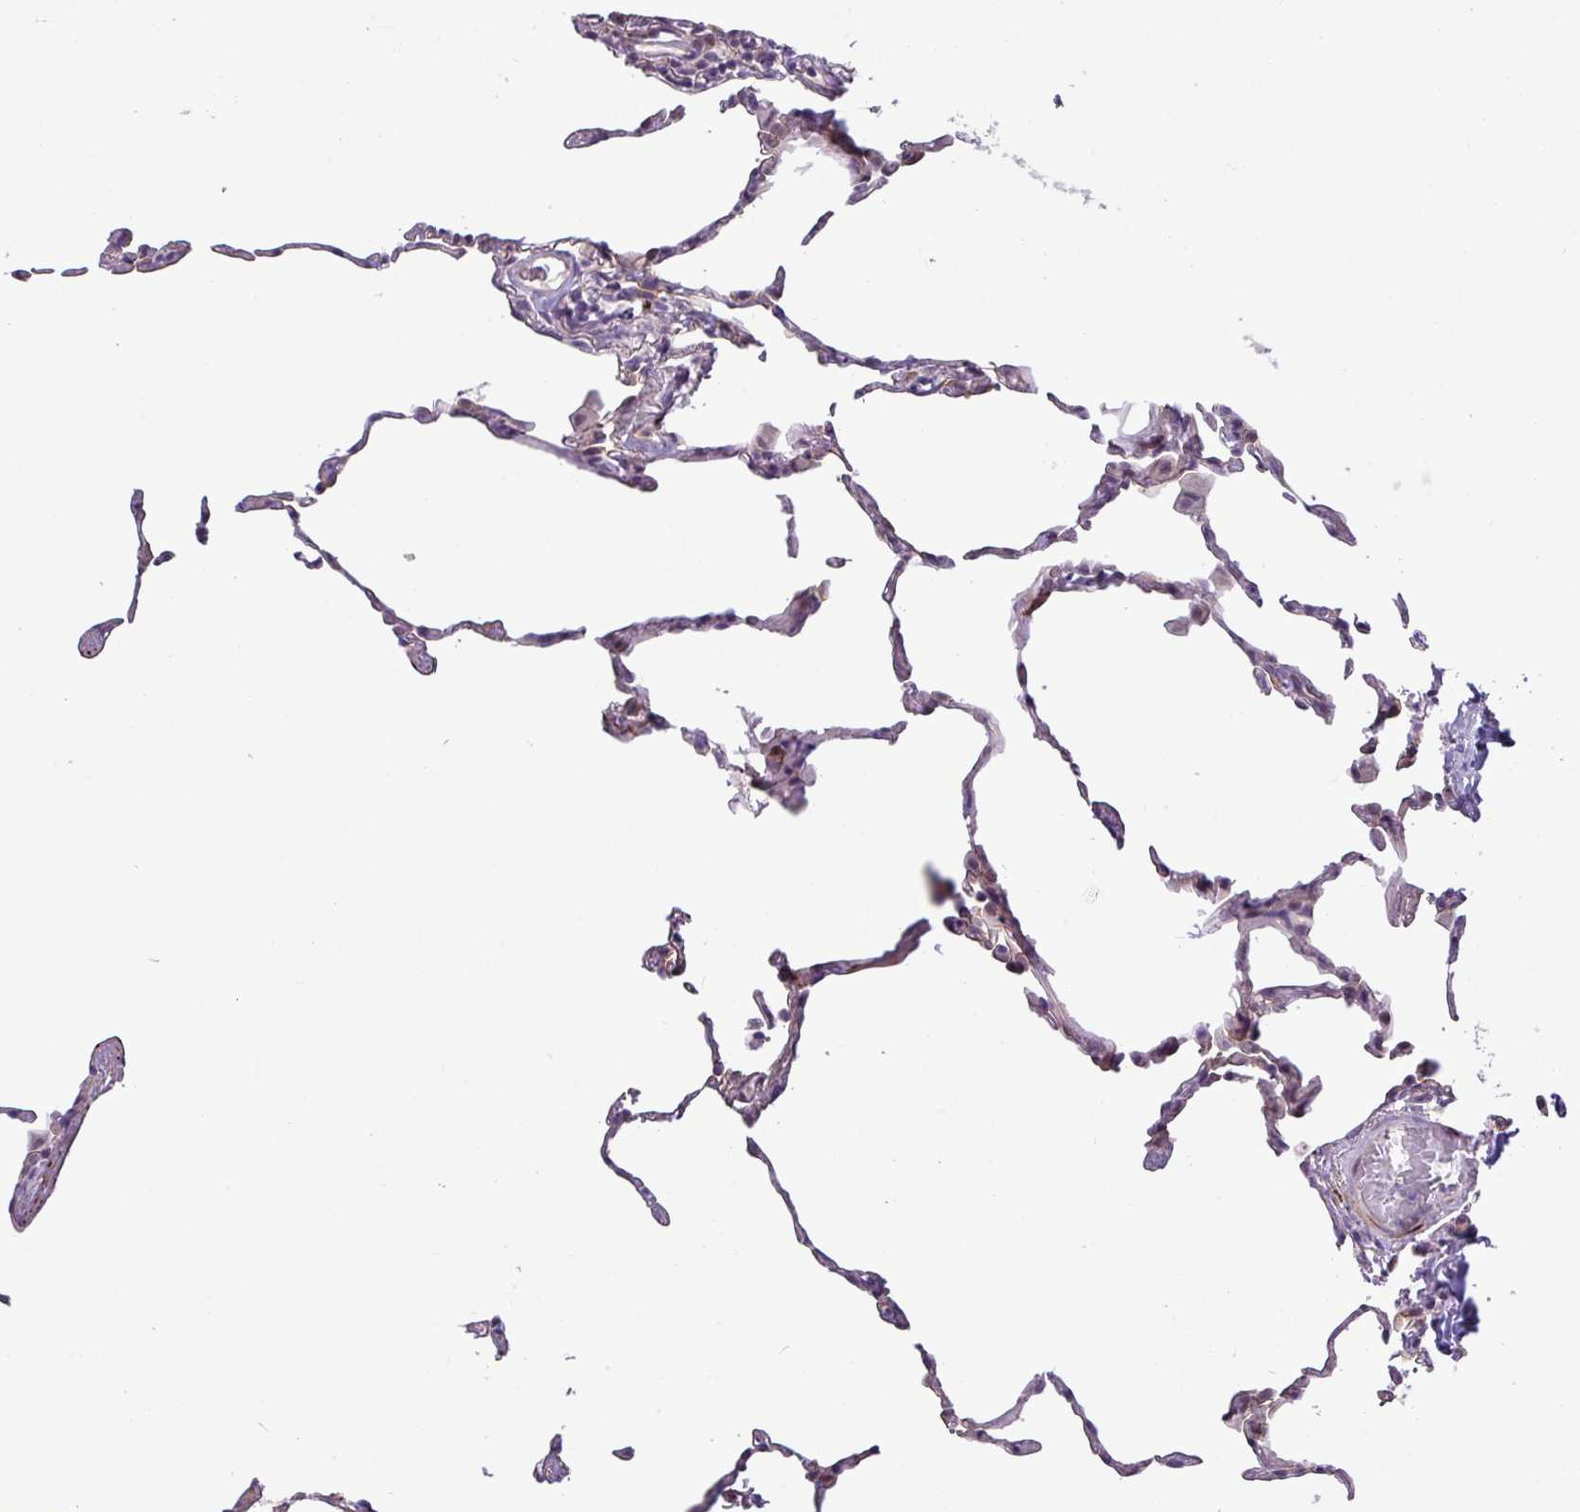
{"staining": {"intensity": "negative", "quantity": "none", "location": "none"}, "tissue": "lung", "cell_type": "Alveolar cells", "image_type": "normal", "snomed": [{"axis": "morphology", "description": "Normal tissue, NOS"}, {"axis": "topography", "description": "Lung"}], "caption": "DAB (3,3'-diaminobenzidine) immunohistochemical staining of benign human lung demonstrates no significant staining in alveolar cells.", "gene": "RIPPLY1", "patient": {"sex": "female", "age": 57}}